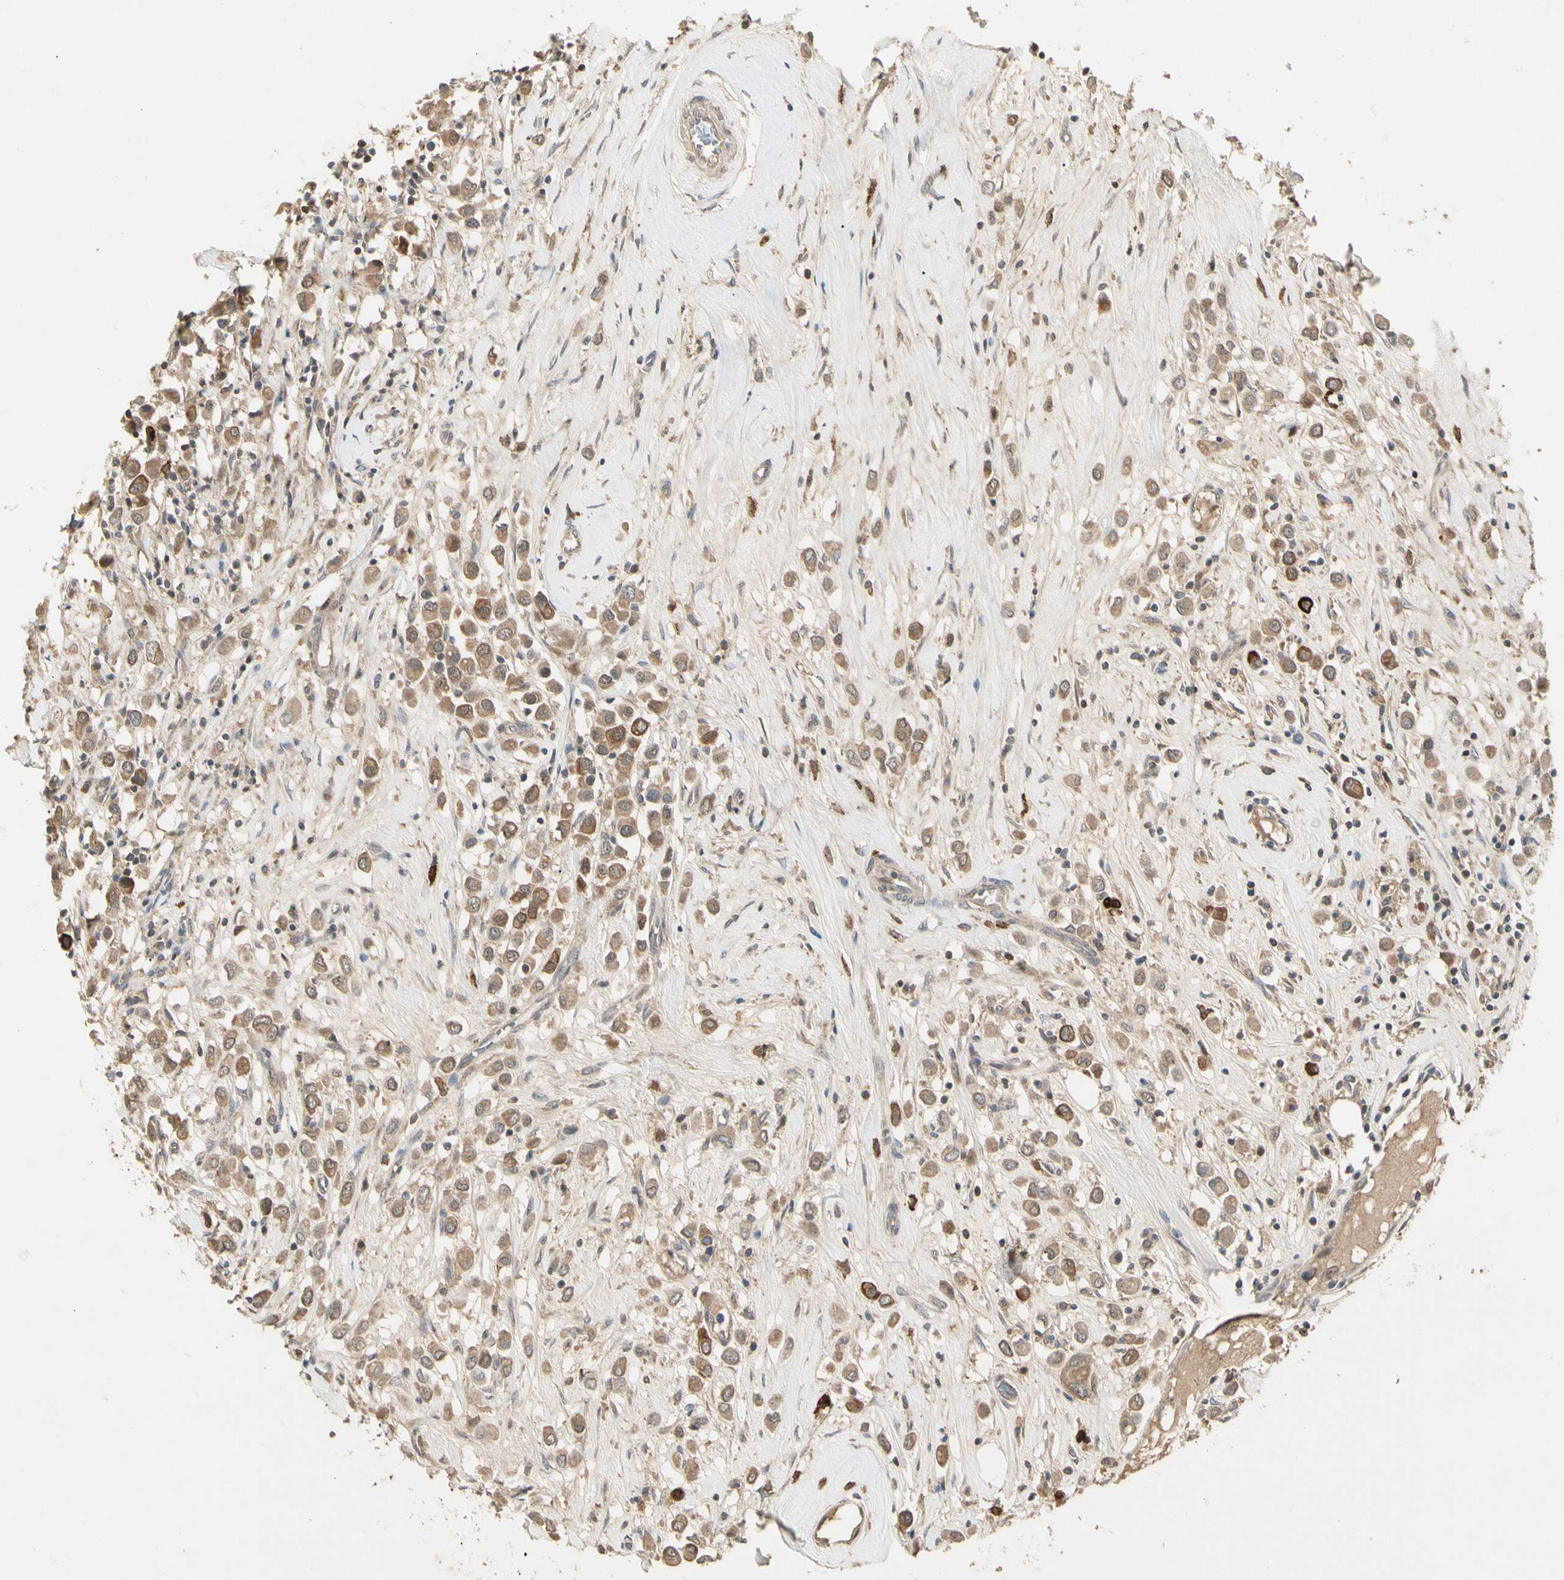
{"staining": {"intensity": "moderate", "quantity": ">75%", "location": "cytoplasmic/membranous"}, "tissue": "breast cancer", "cell_type": "Tumor cells", "image_type": "cancer", "snomed": [{"axis": "morphology", "description": "Duct carcinoma"}, {"axis": "topography", "description": "Breast"}], "caption": "Immunohistochemical staining of breast cancer demonstrates medium levels of moderate cytoplasmic/membranous protein staining in about >75% of tumor cells. The protein of interest is shown in brown color, while the nuclei are stained blue.", "gene": "ATG4C", "patient": {"sex": "female", "age": 61}}